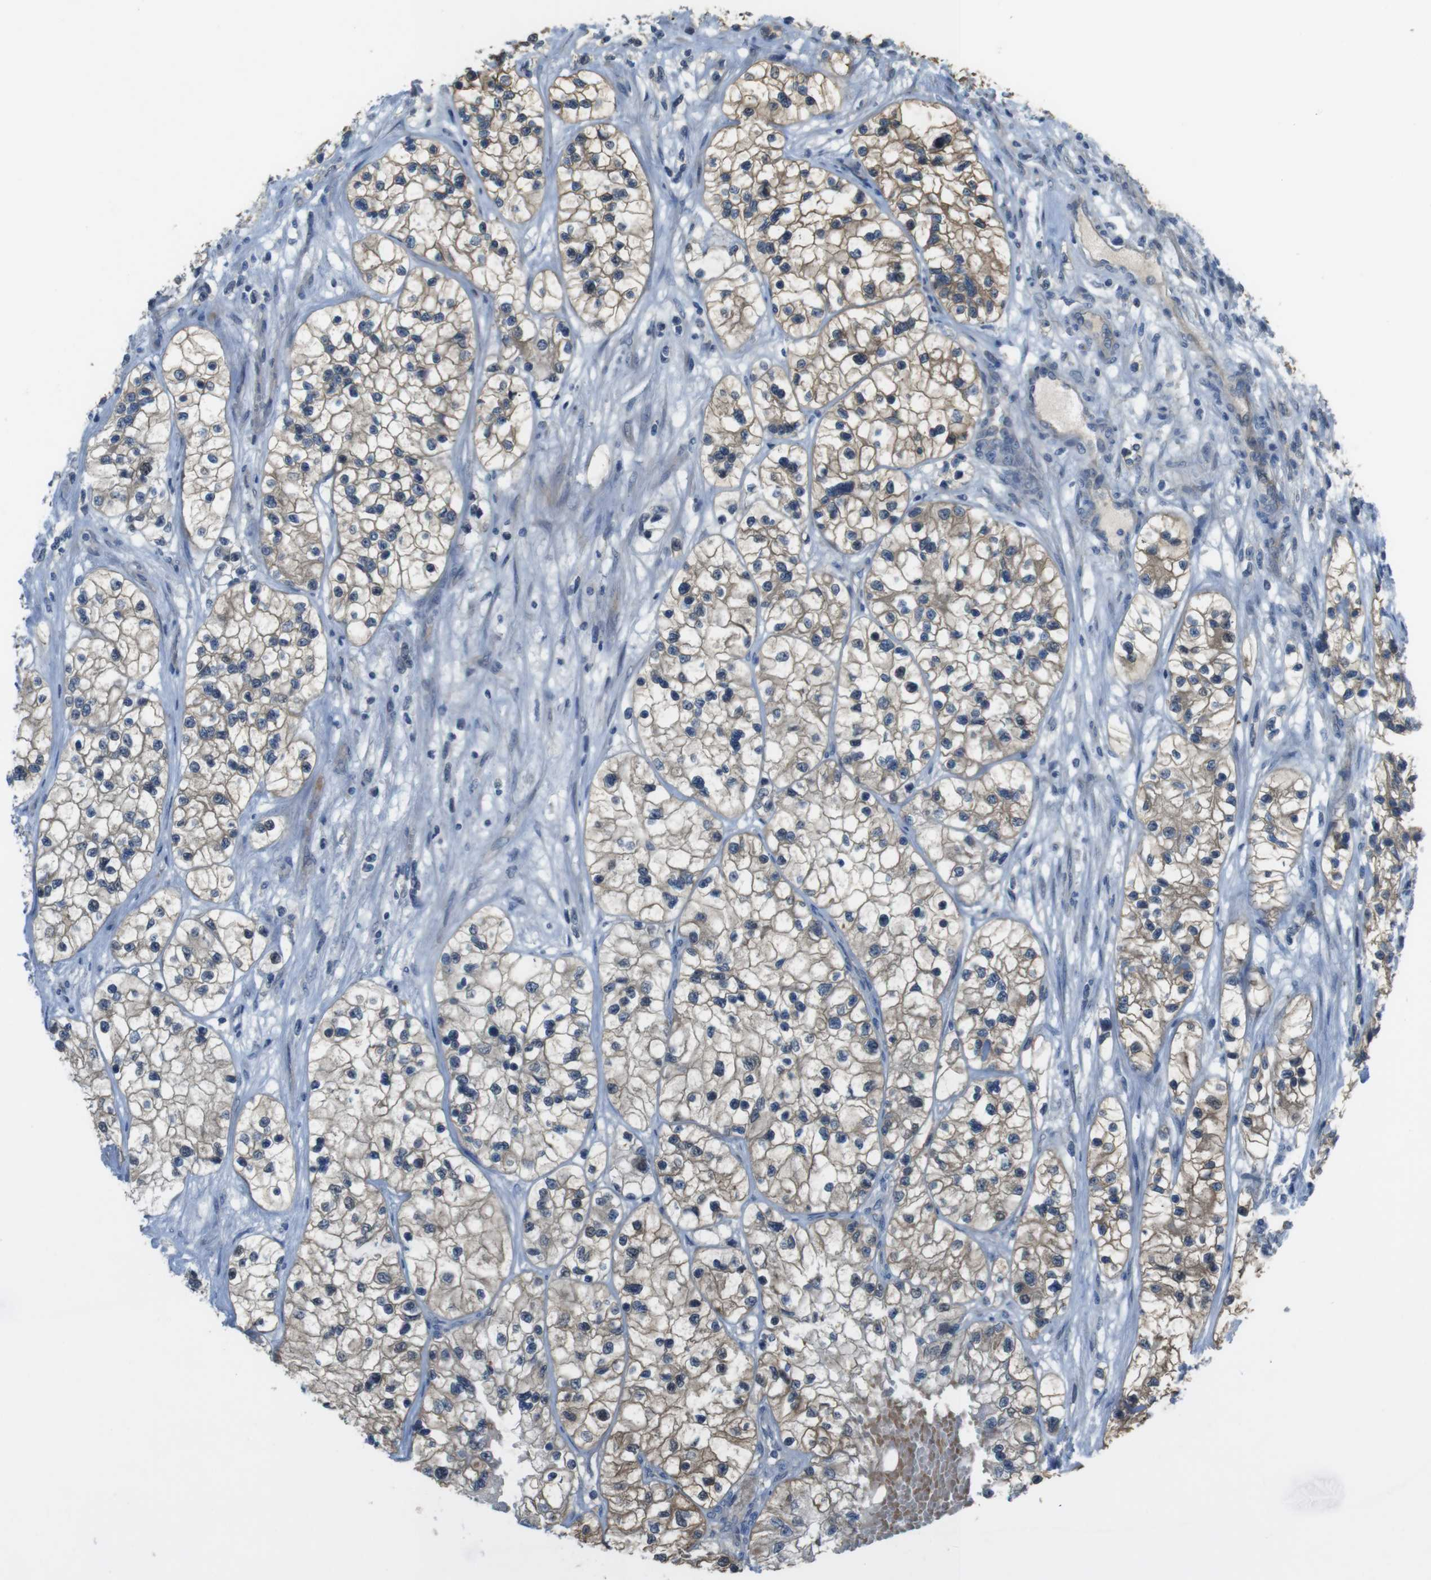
{"staining": {"intensity": "weak", "quantity": ">75%", "location": "cytoplasmic/membranous"}, "tissue": "renal cancer", "cell_type": "Tumor cells", "image_type": "cancer", "snomed": [{"axis": "morphology", "description": "Adenocarcinoma, NOS"}, {"axis": "topography", "description": "Kidney"}], "caption": "DAB immunohistochemical staining of renal cancer displays weak cytoplasmic/membranous protein staining in about >75% of tumor cells. (DAB (3,3'-diaminobenzidine) IHC, brown staining for protein, blue staining for nuclei).", "gene": "ABHD15", "patient": {"sex": "female", "age": 57}}